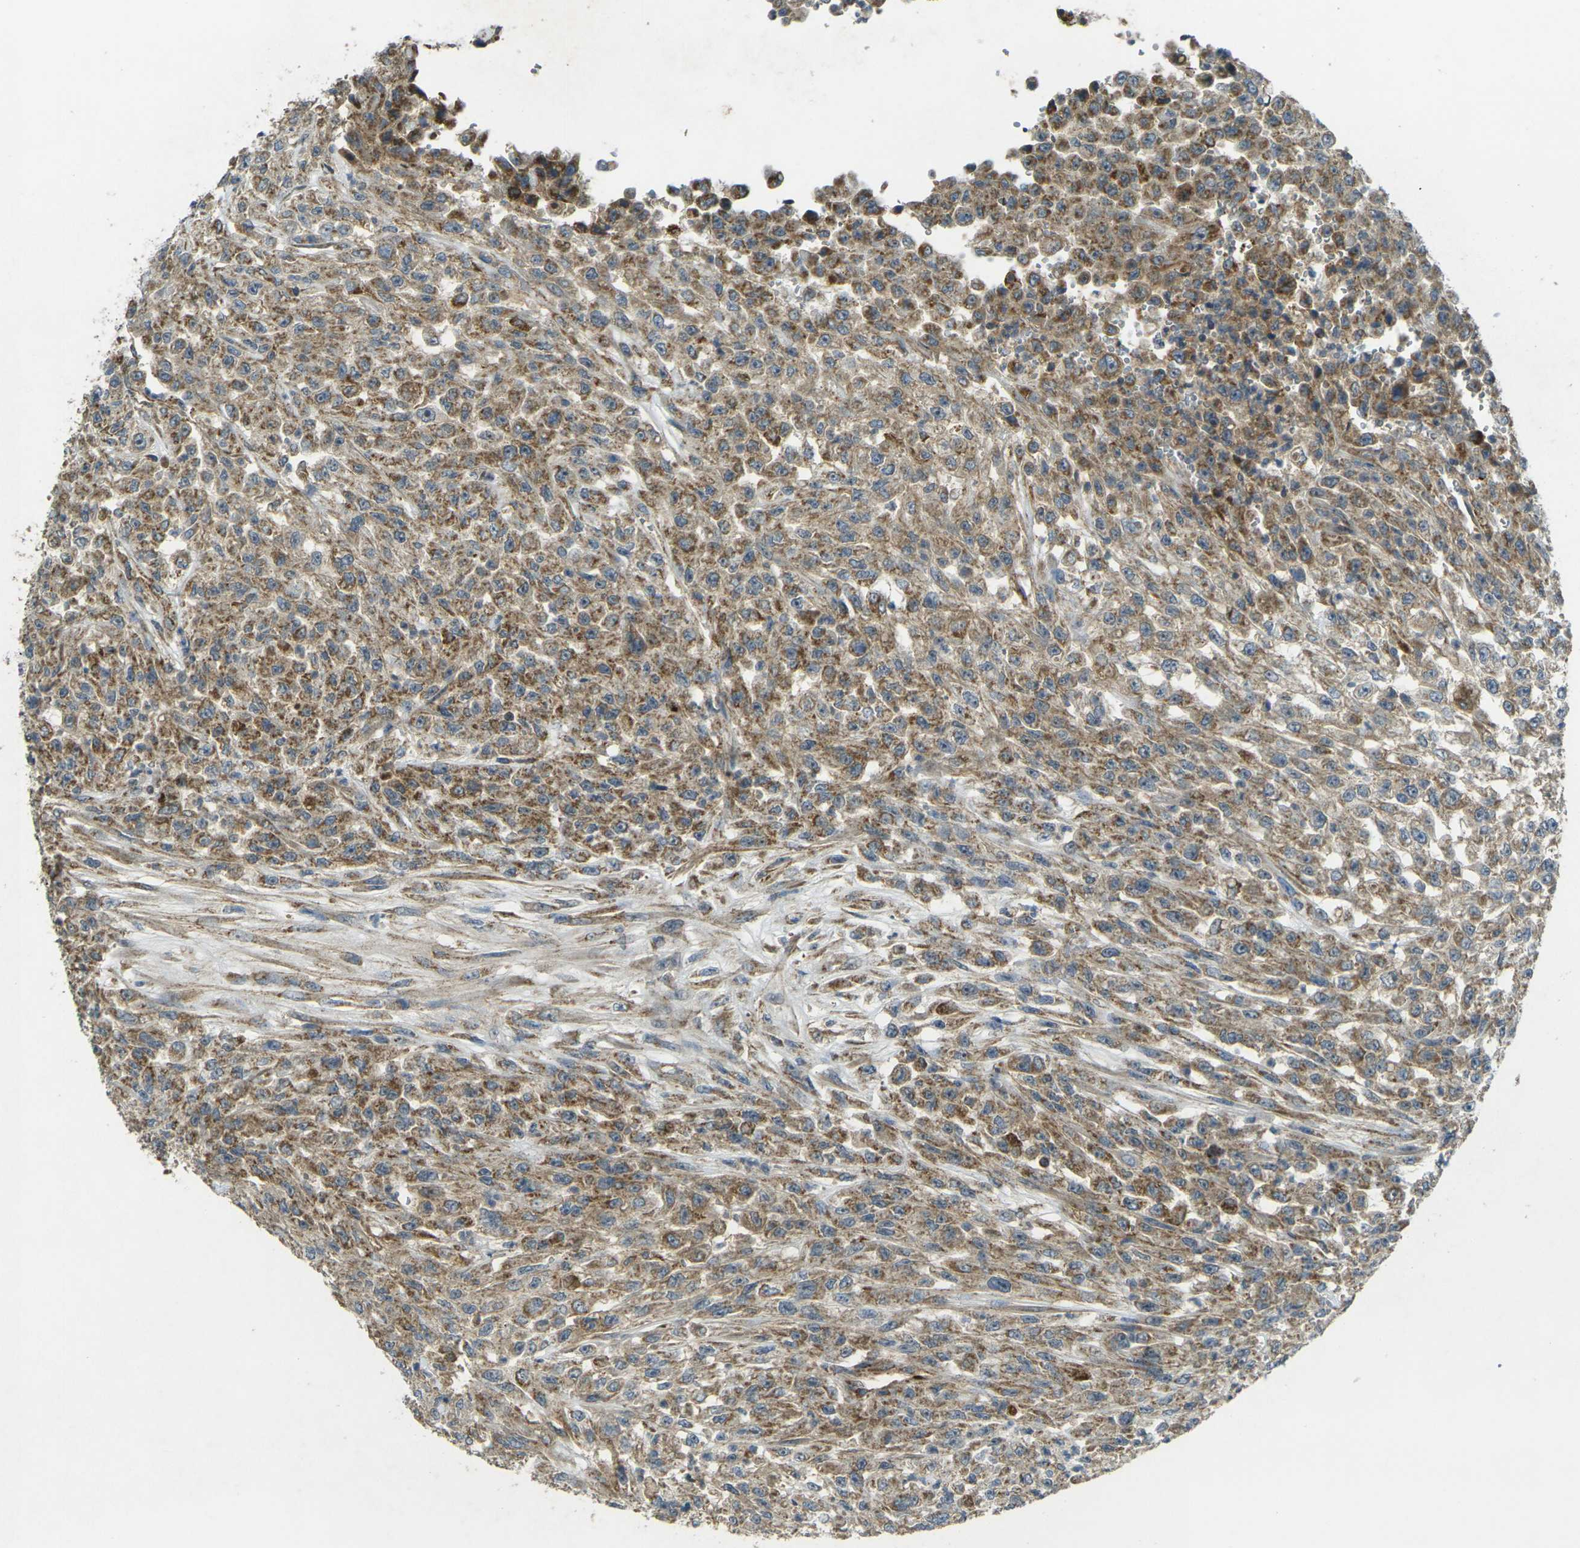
{"staining": {"intensity": "moderate", "quantity": ">75%", "location": "cytoplasmic/membranous"}, "tissue": "urothelial cancer", "cell_type": "Tumor cells", "image_type": "cancer", "snomed": [{"axis": "morphology", "description": "Urothelial carcinoma, High grade"}, {"axis": "topography", "description": "Urinary bladder"}], "caption": "High-grade urothelial carcinoma stained for a protein demonstrates moderate cytoplasmic/membranous positivity in tumor cells.", "gene": "IGF1R", "patient": {"sex": "male", "age": 46}}